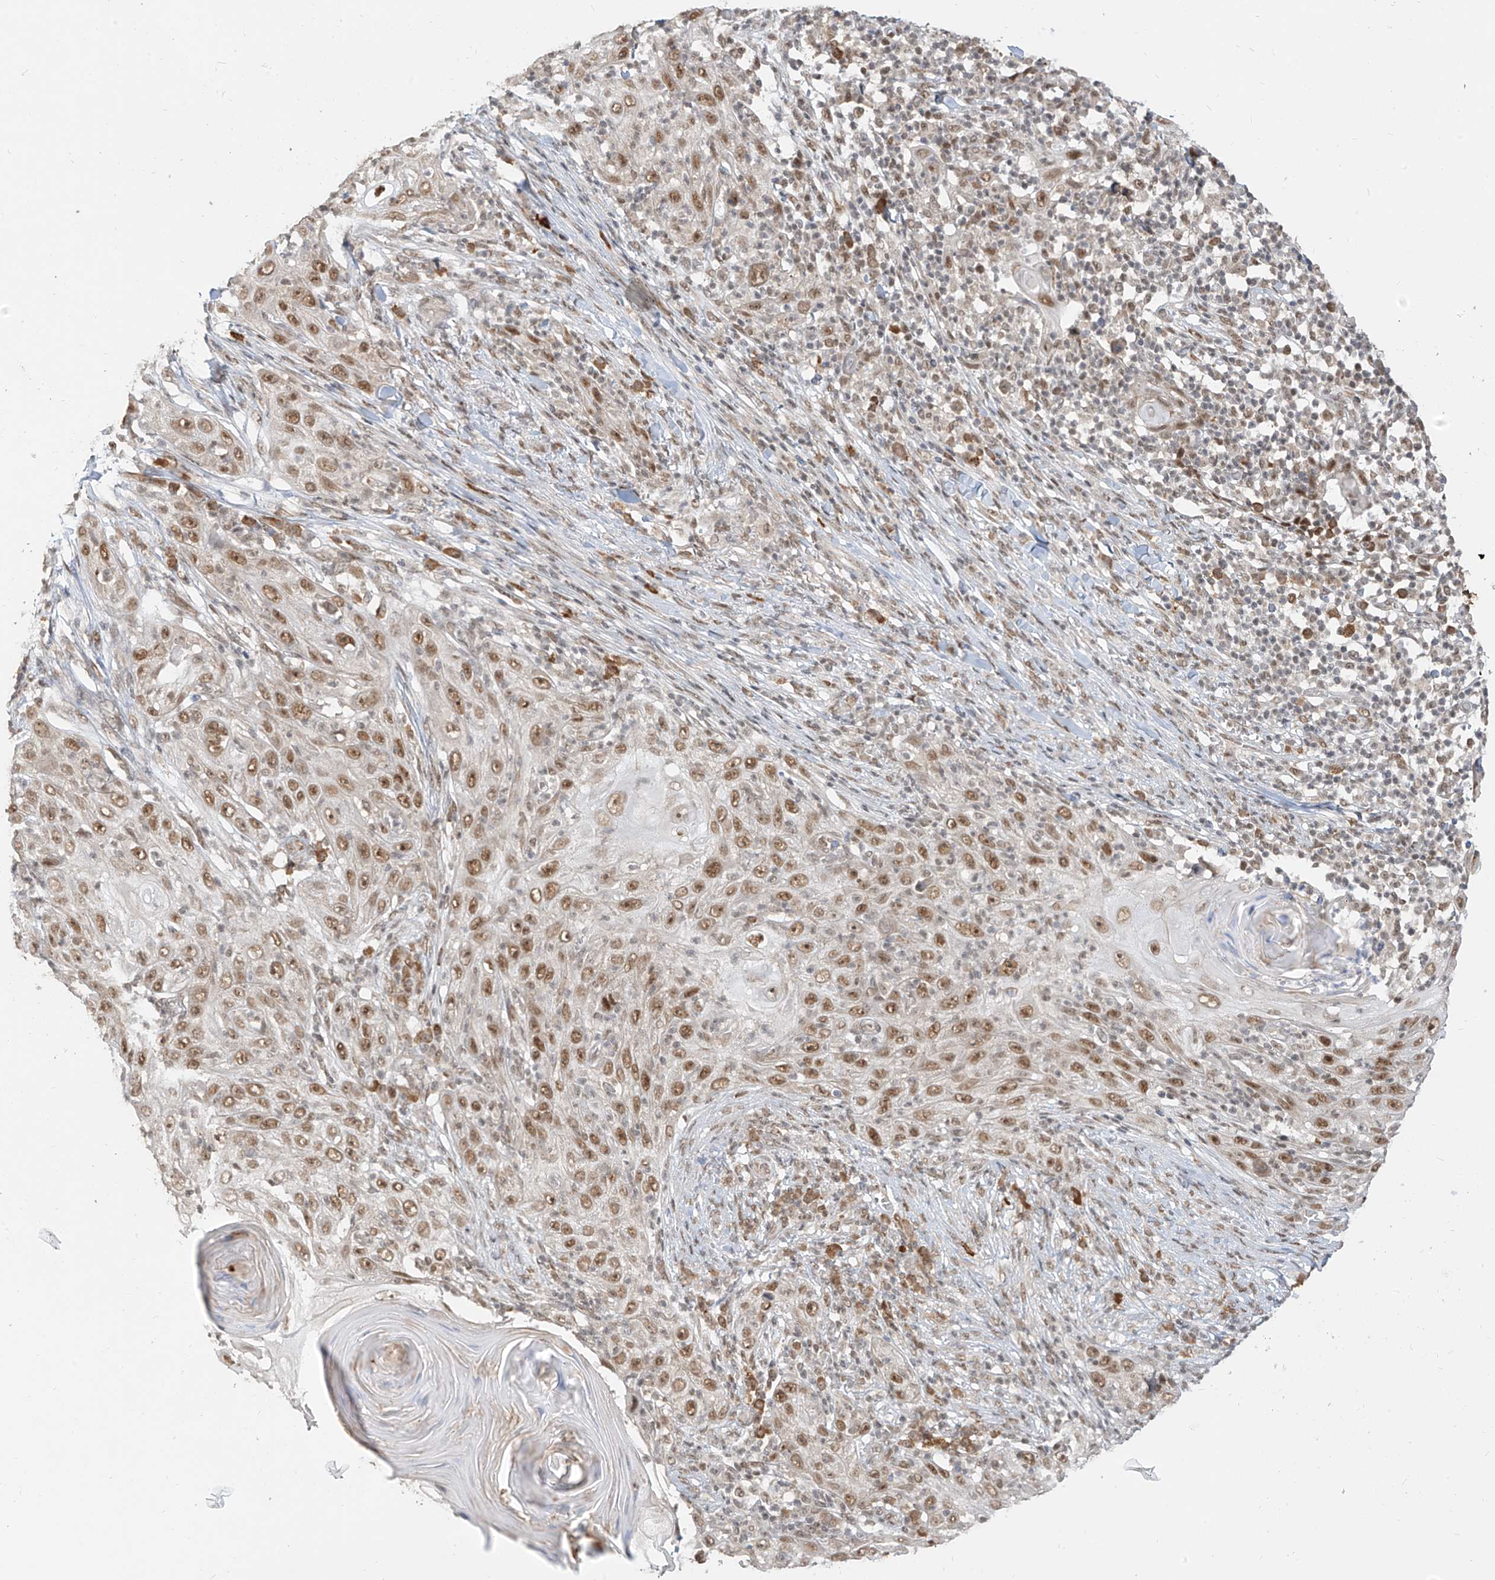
{"staining": {"intensity": "moderate", "quantity": ">75%", "location": "nuclear"}, "tissue": "skin cancer", "cell_type": "Tumor cells", "image_type": "cancer", "snomed": [{"axis": "morphology", "description": "Squamous cell carcinoma, NOS"}, {"axis": "topography", "description": "Skin"}], "caption": "A brown stain highlights moderate nuclear positivity of a protein in human skin cancer tumor cells. The staining is performed using DAB (3,3'-diaminobenzidine) brown chromogen to label protein expression. The nuclei are counter-stained blue using hematoxylin.", "gene": "ZMYM2", "patient": {"sex": "female", "age": 88}}